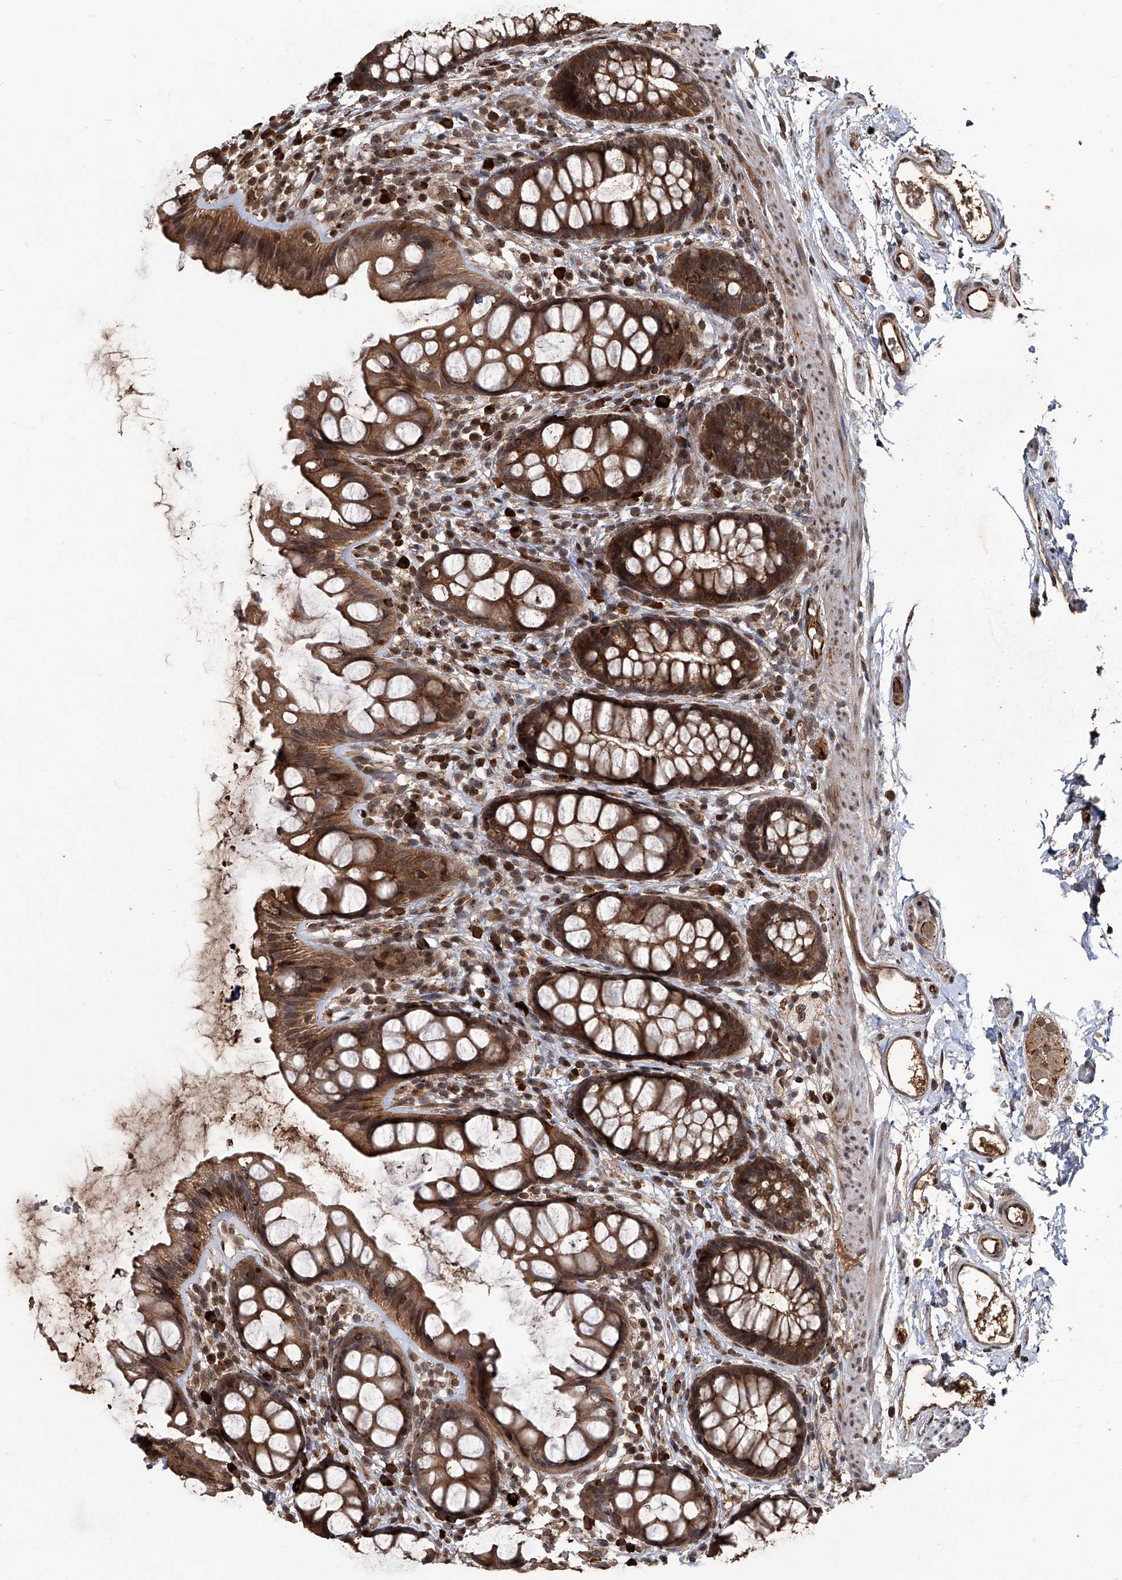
{"staining": {"intensity": "strong", "quantity": ">75%", "location": "cytoplasmic/membranous,nuclear"}, "tissue": "rectum", "cell_type": "Glandular cells", "image_type": "normal", "snomed": [{"axis": "morphology", "description": "Normal tissue, NOS"}, {"axis": "topography", "description": "Rectum"}], "caption": "Rectum stained for a protein shows strong cytoplasmic/membranous,nuclear positivity in glandular cells. (brown staining indicates protein expression, while blue staining denotes nuclei).", "gene": "GPR132", "patient": {"sex": "female", "age": 65}}